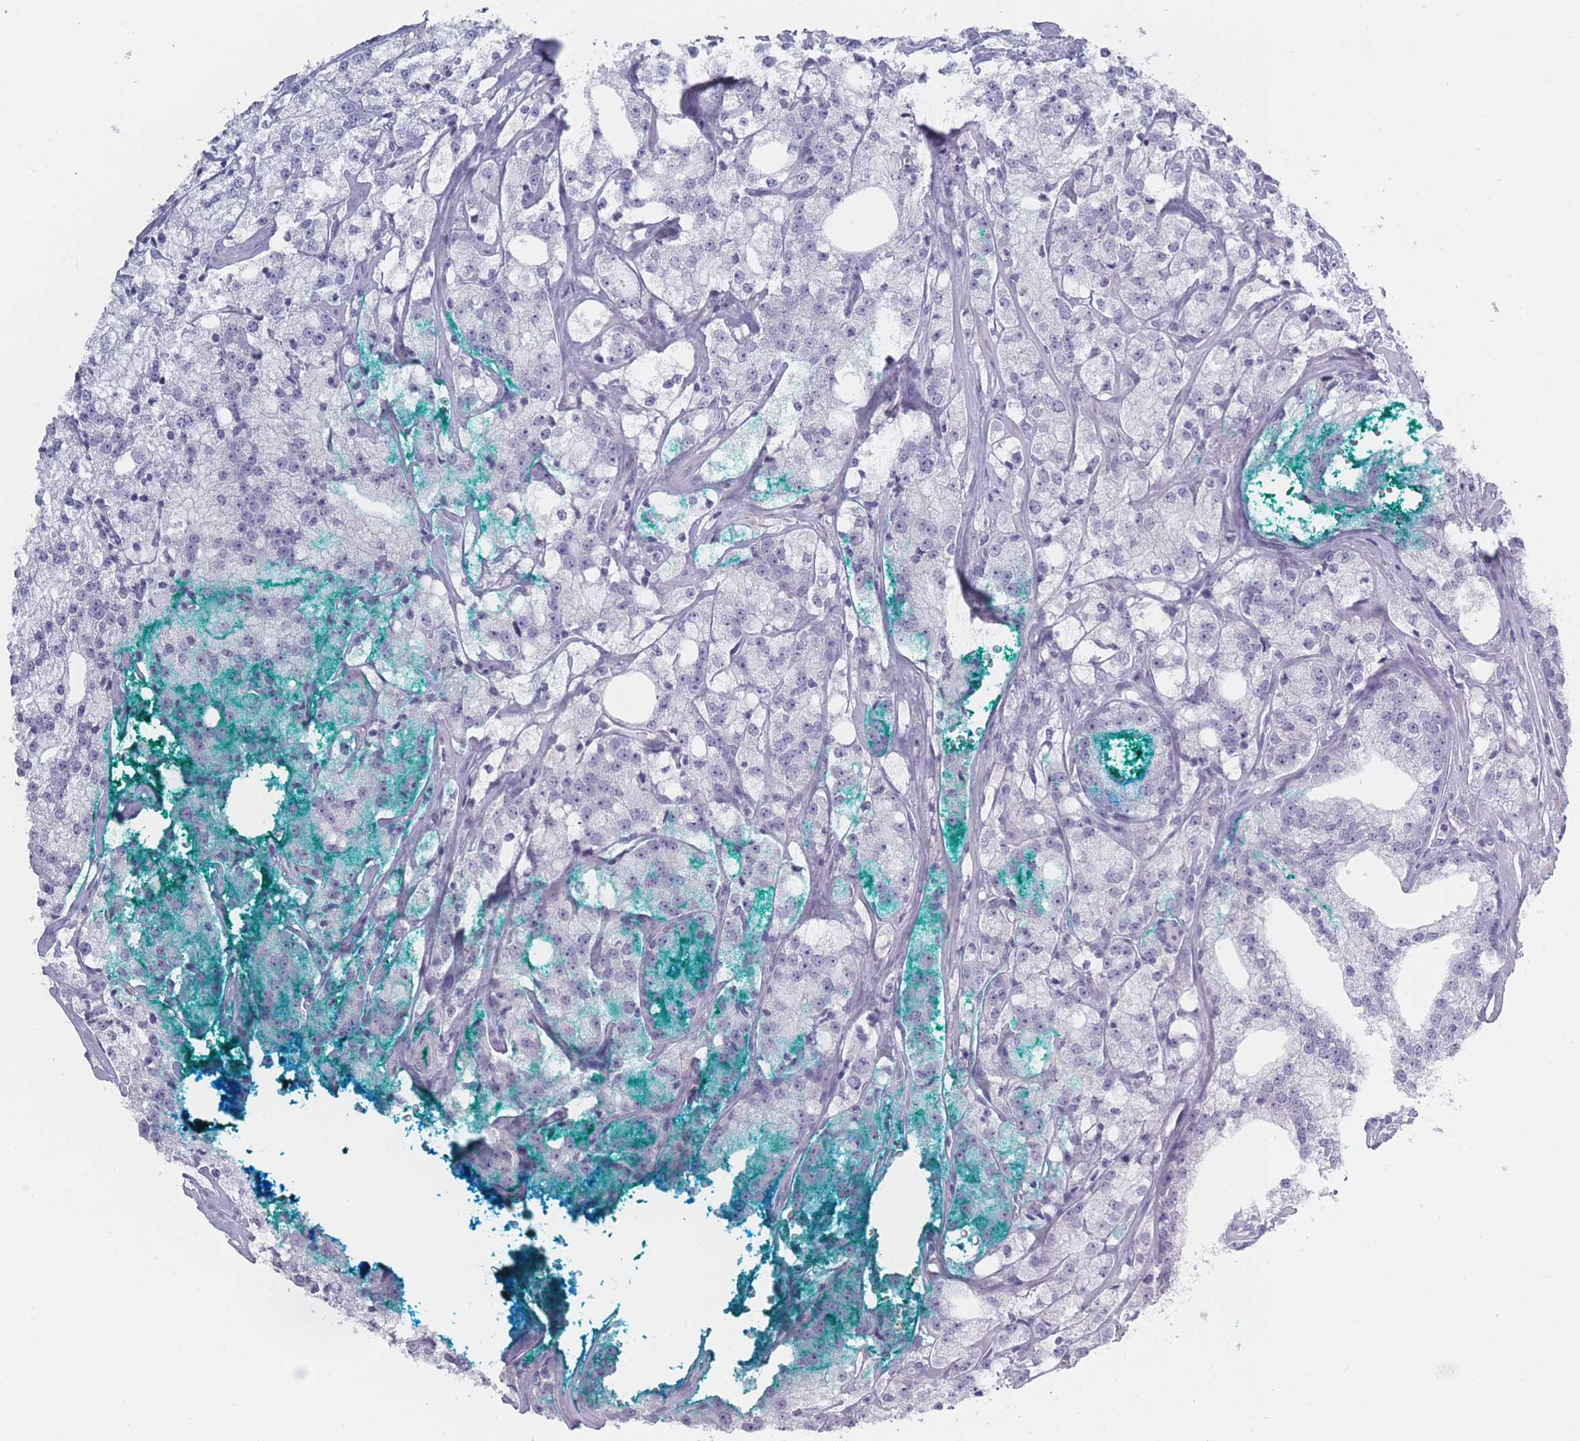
{"staining": {"intensity": "negative", "quantity": "none", "location": "none"}, "tissue": "prostate cancer", "cell_type": "Tumor cells", "image_type": "cancer", "snomed": [{"axis": "morphology", "description": "Adenocarcinoma, High grade"}, {"axis": "topography", "description": "Prostate"}], "caption": "Adenocarcinoma (high-grade) (prostate) was stained to show a protein in brown. There is no significant expression in tumor cells.", "gene": "ROS1", "patient": {"sex": "male", "age": 64}}